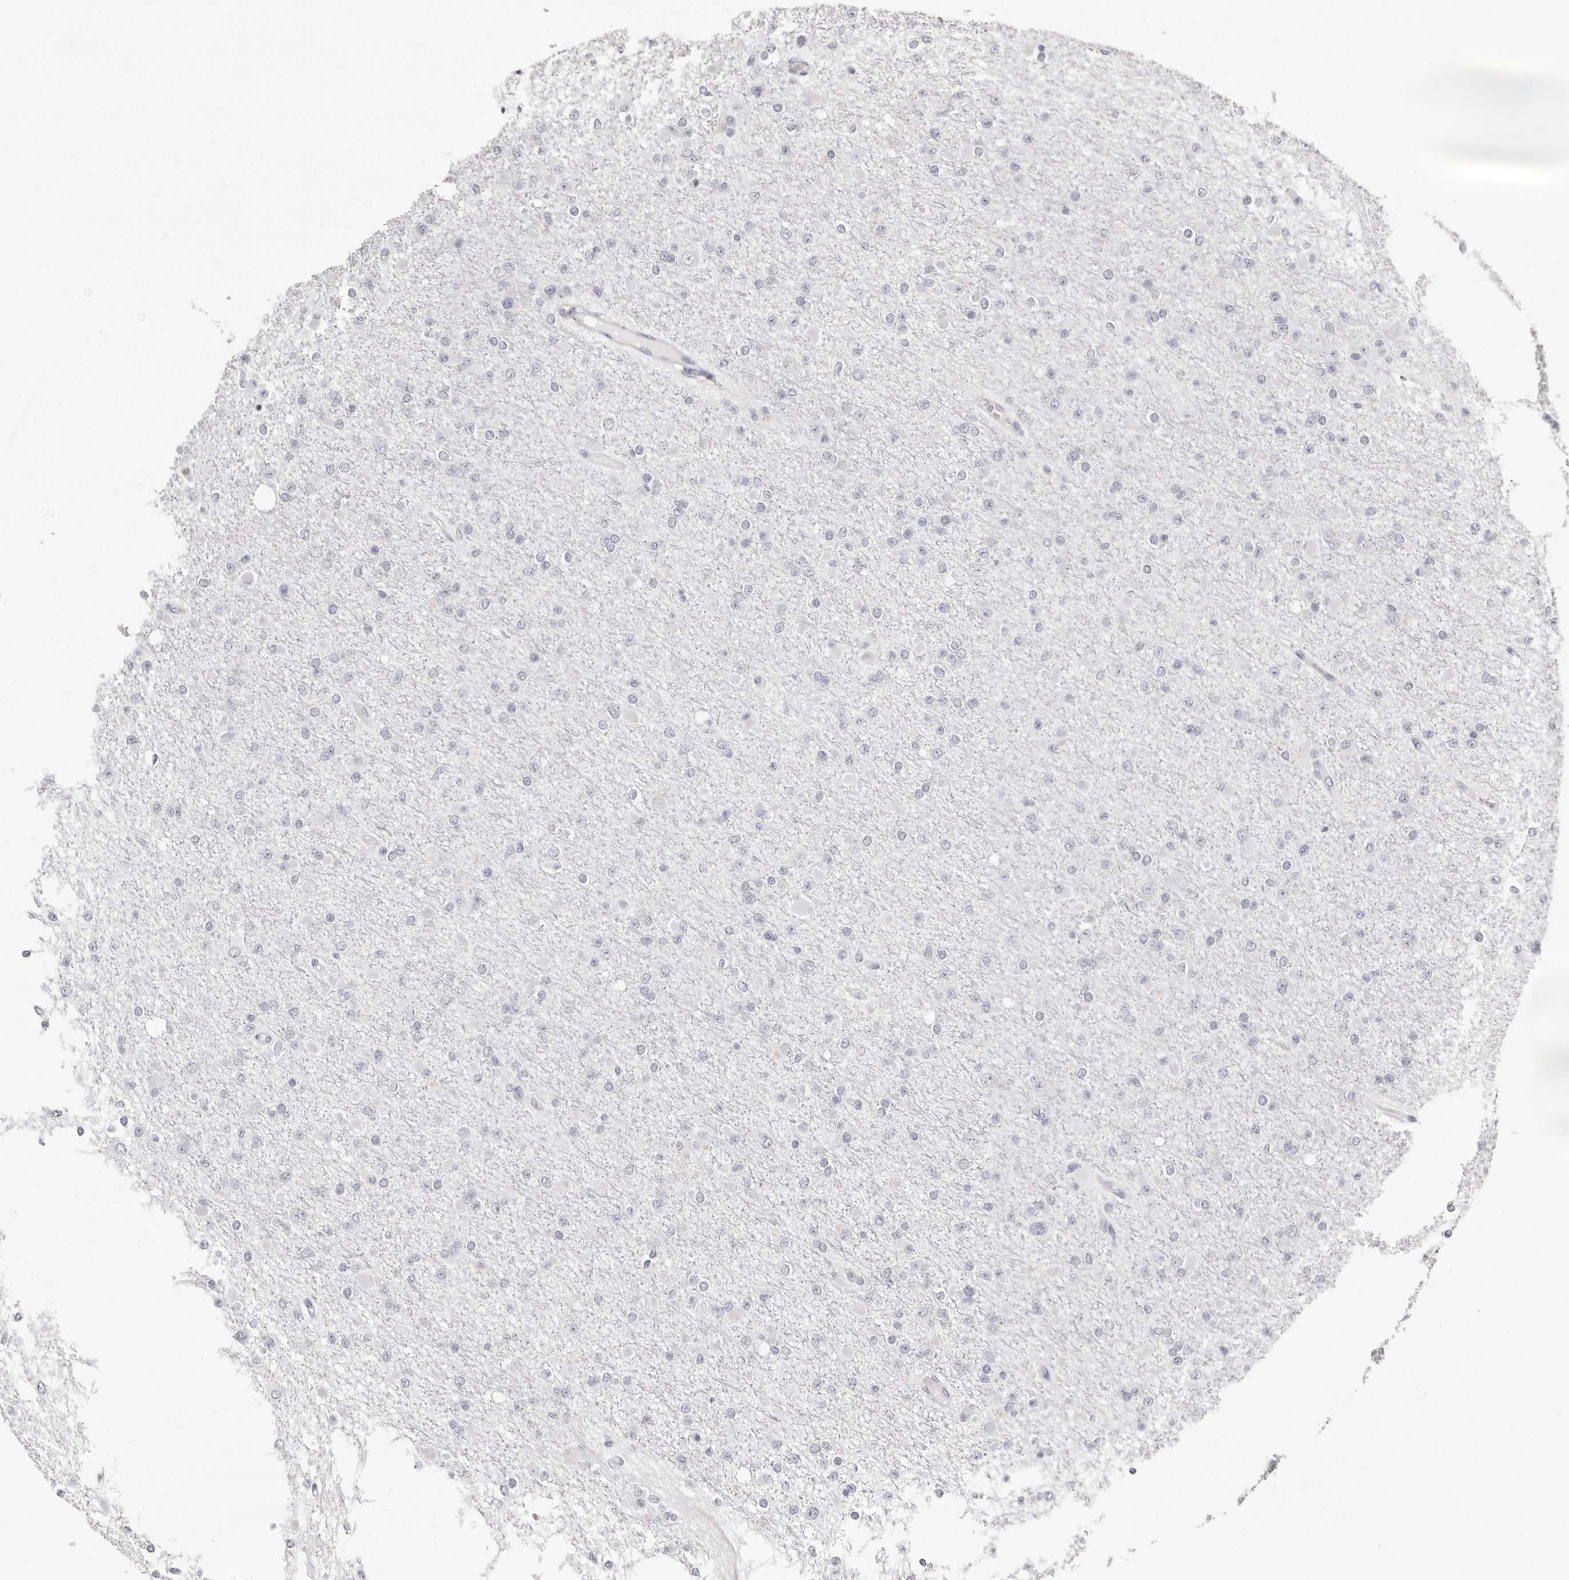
{"staining": {"intensity": "negative", "quantity": "none", "location": "none"}, "tissue": "glioma", "cell_type": "Tumor cells", "image_type": "cancer", "snomed": [{"axis": "morphology", "description": "Glioma, malignant, Low grade"}, {"axis": "topography", "description": "Brain"}], "caption": "High power microscopy photomicrograph of an immunohistochemistry micrograph of glioma, revealing no significant expression in tumor cells.", "gene": "LPO", "patient": {"sex": "female", "age": 22}}